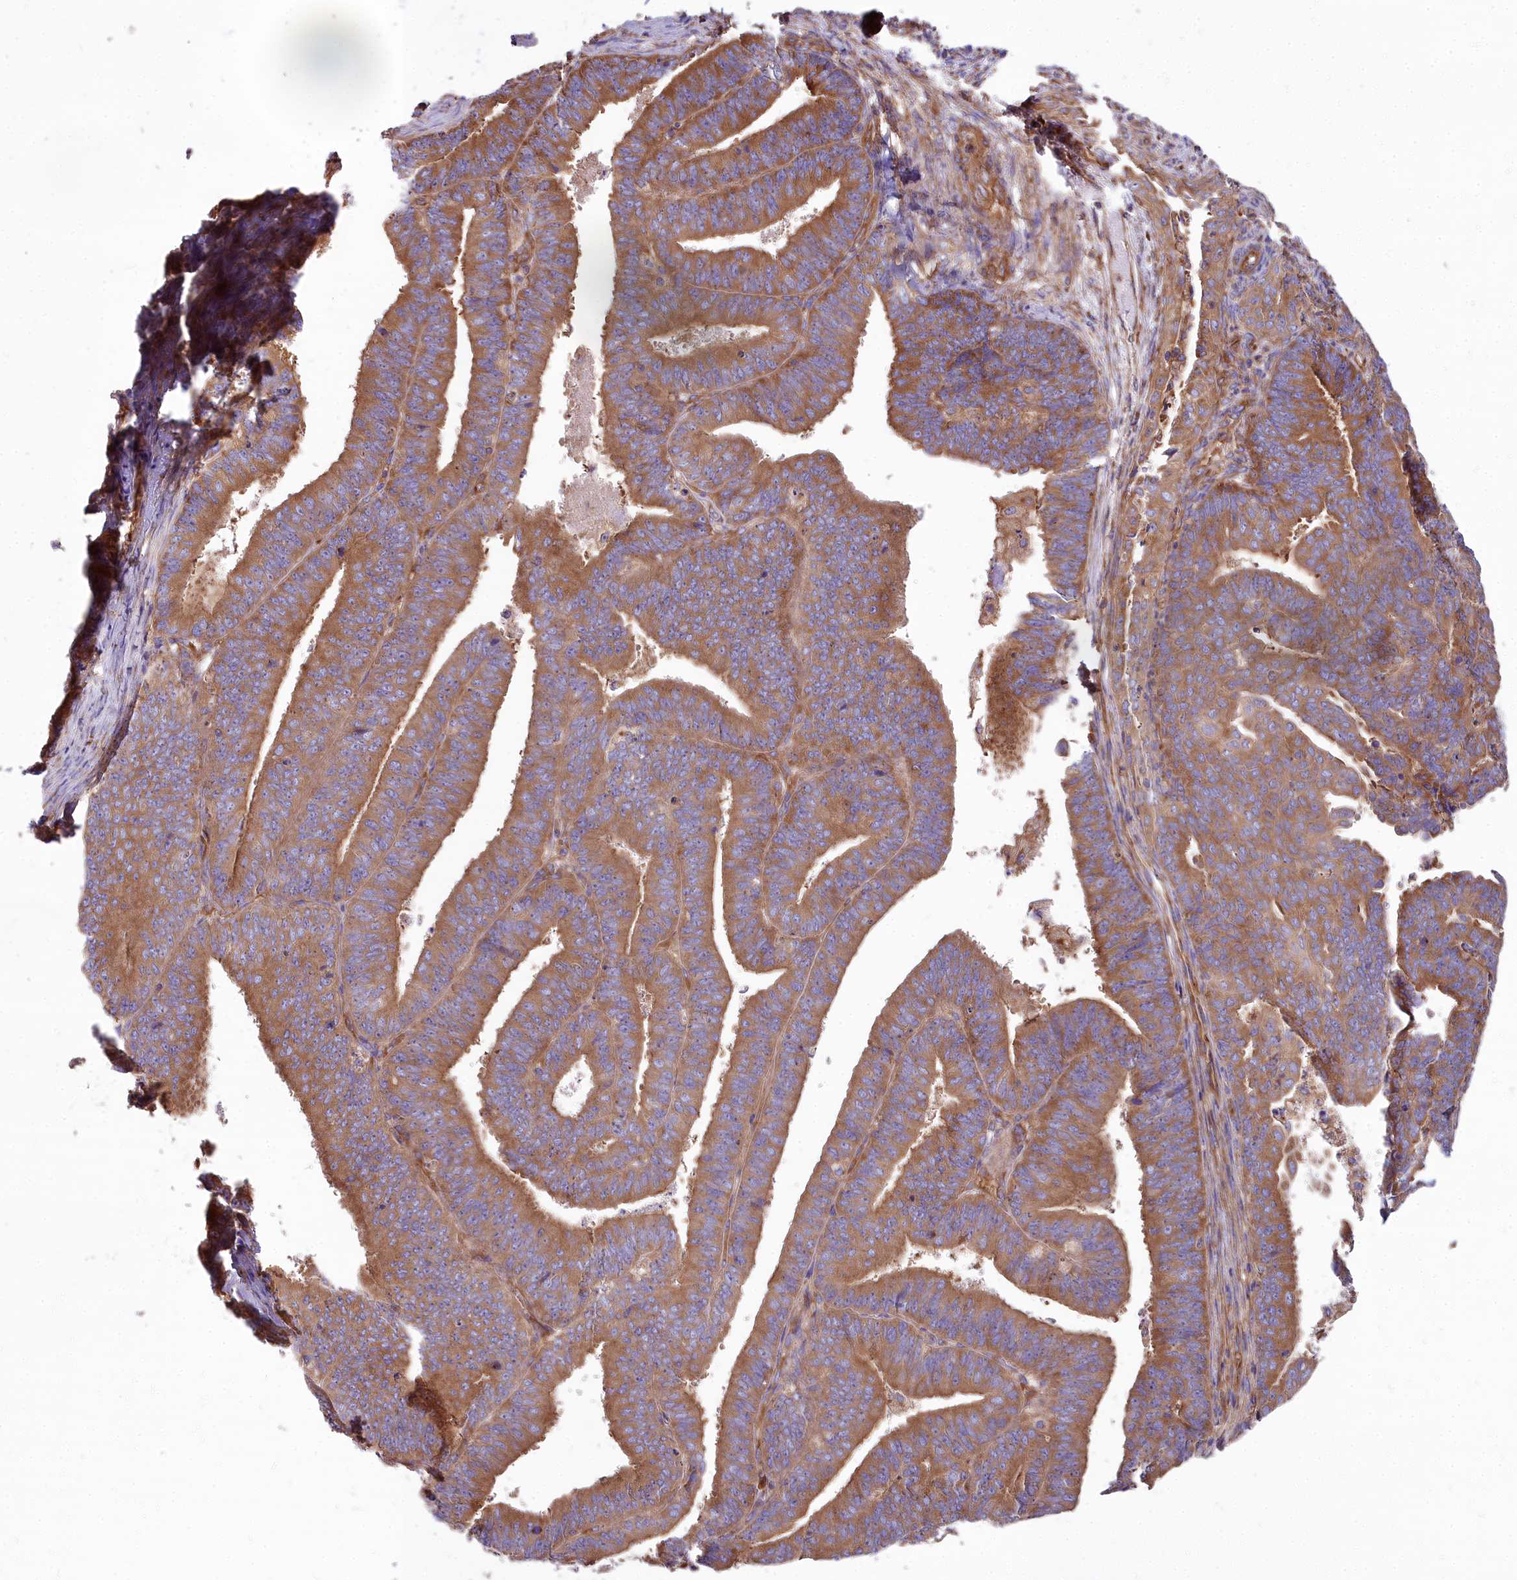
{"staining": {"intensity": "strong", "quantity": ">75%", "location": "cytoplasmic/membranous"}, "tissue": "endometrial cancer", "cell_type": "Tumor cells", "image_type": "cancer", "snomed": [{"axis": "morphology", "description": "Adenocarcinoma, NOS"}, {"axis": "topography", "description": "Endometrium"}], "caption": "Immunohistochemistry image of endometrial adenocarcinoma stained for a protein (brown), which demonstrates high levels of strong cytoplasmic/membranous staining in about >75% of tumor cells.", "gene": "DCTN3", "patient": {"sex": "female", "age": 73}}